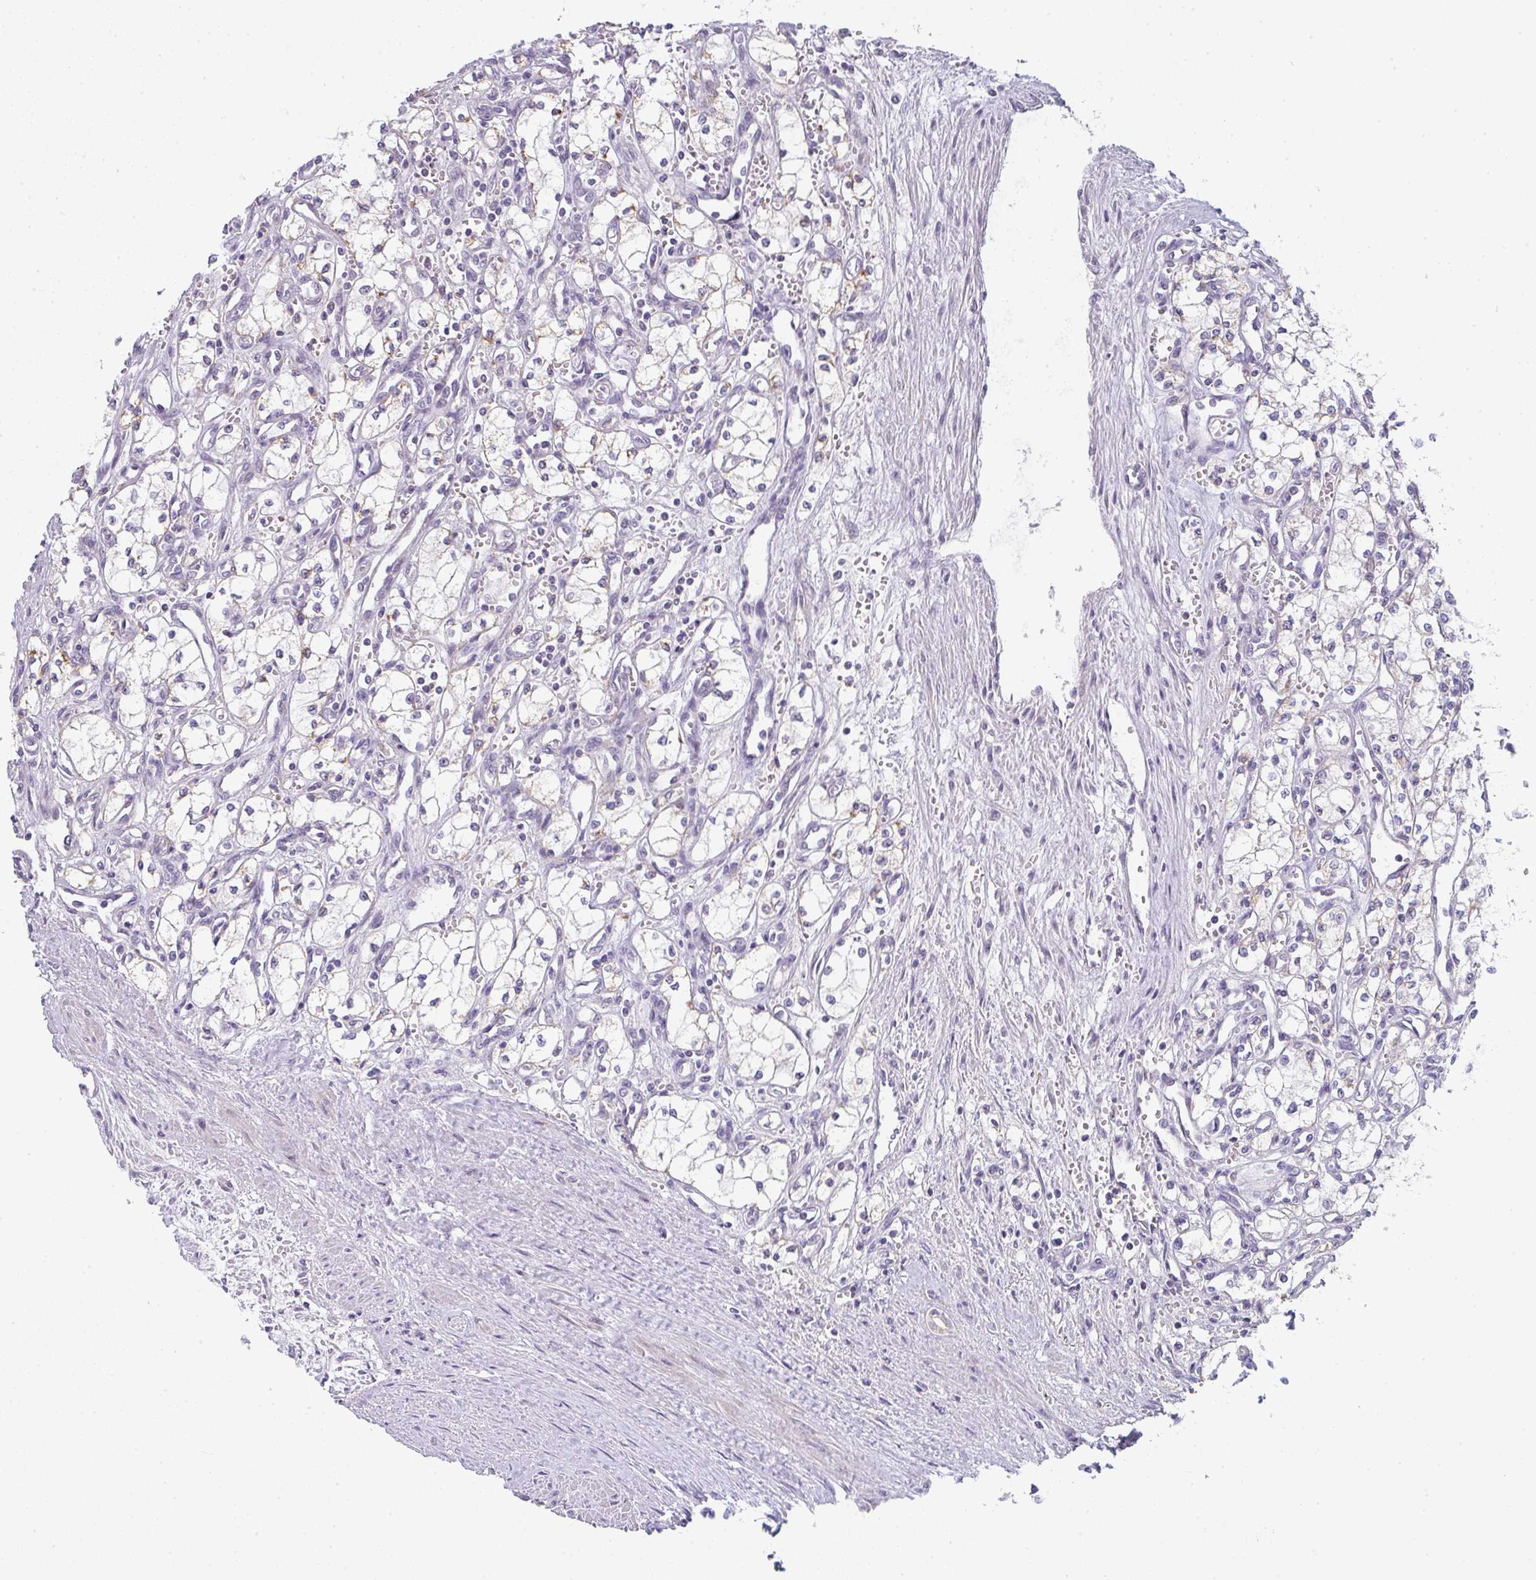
{"staining": {"intensity": "negative", "quantity": "none", "location": "none"}, "tissue": "renal cancer", "cell_type": "Tumor cells", "image_type": "cancer", "snomed": [{"axis": "morphology", "description": "Adenocarcinoma, NOS"}, {"axis": "topography", "description": "Kidney"}], "caption": "There is no significant expression in tumor cells of adenocarcinoma (renal).", "gene": "CACNA1S", "patient": {"sex": "male", "age": 59}}